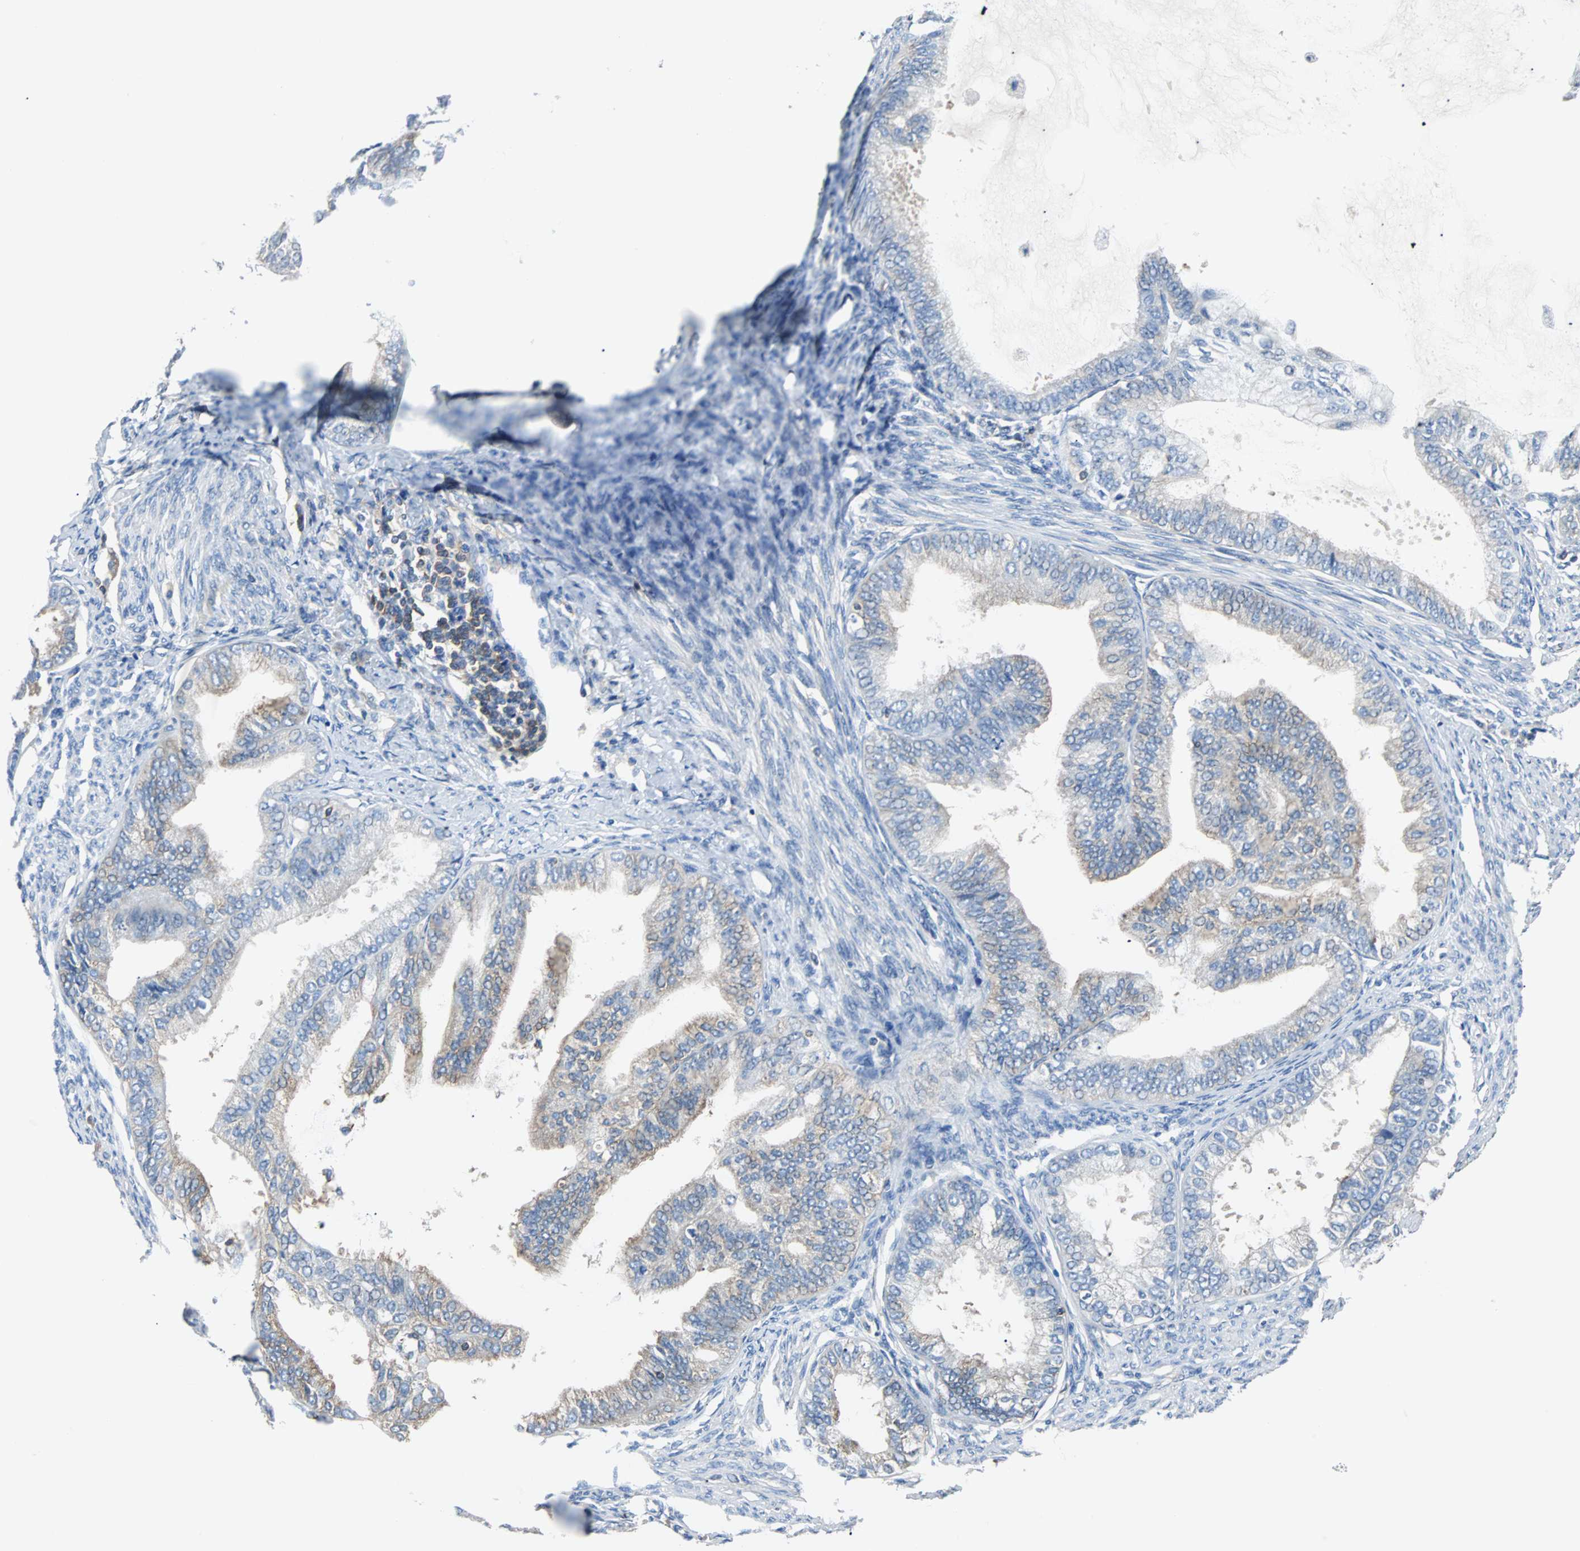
{"staining": {"intensity": "weak", "quantity": "<25%", "location": "cytoplasmic/membranous"}, "tissue": "endometrial cancer", "cell_type": "Tumor cells", "image_type": "cancer", "snomed": [{"axis": "morphology", "description": "Adenocarcinoma, NOS"}, {"axis": "topography", "description": "Endometrium"}], "caption": "This micrograph is of endometrial cancer stained with IHC to label a protein in brown with the nuclei are counter-stained blue. There is no staining in tumor cells.", "gene": "TSC22D4", "patient": {"sex": "female", "age": 86}}